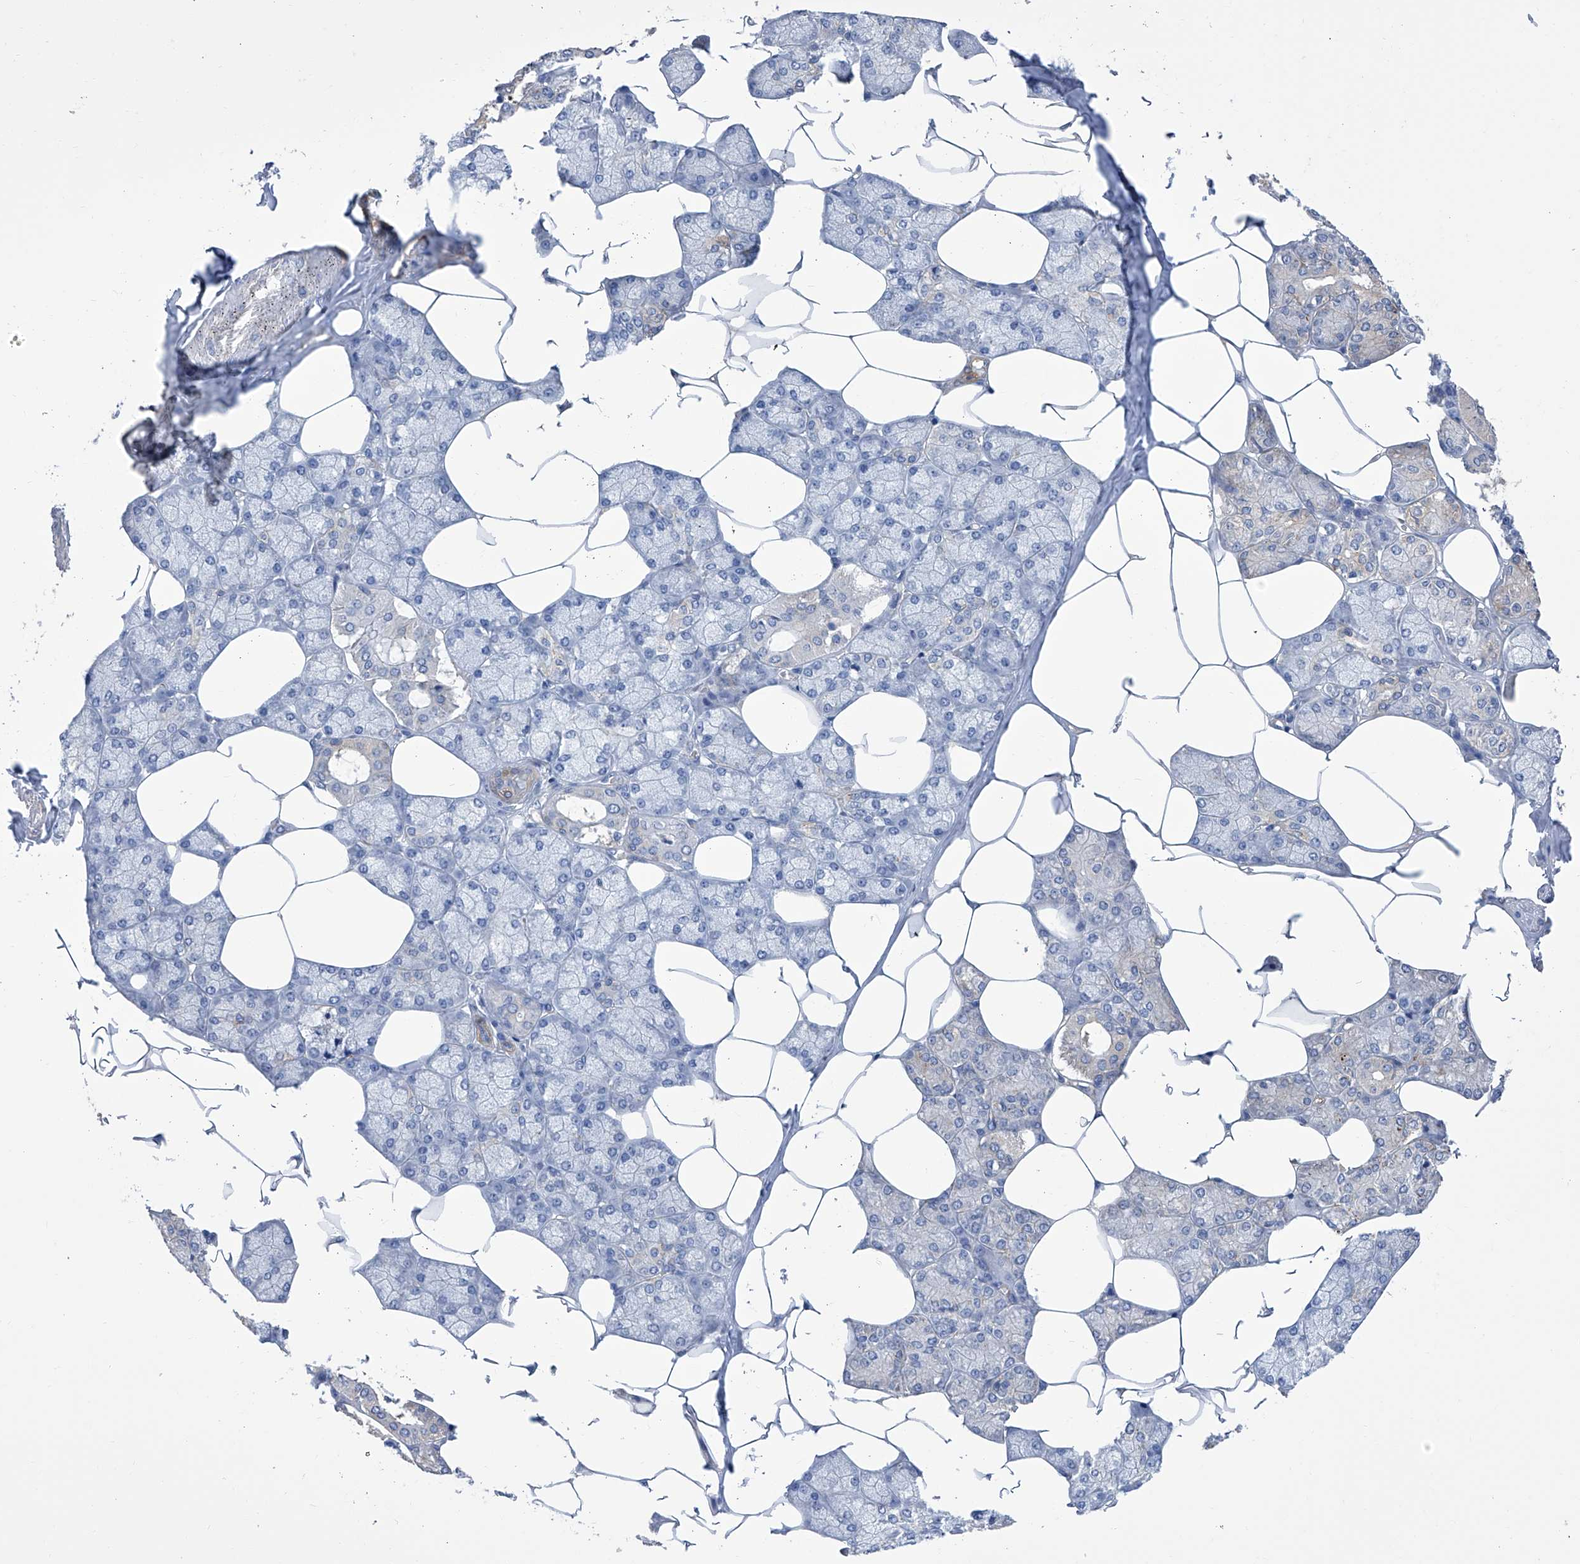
{"staining": {"intensity": "negative", "quantity": "none", "location": "none"}, "tissue": "salivary gland", "cell_type": "Glandular cells", "image_type": "normal", "snomed": [{"axis": "morphology", "description": "Normal tissue, NOS"}, {"axis": "topography", "description": "Salivary gland"}], "caption": "Photomicrograph shows no significant protein expression in glandular cells of normal salivary gland. (Immunohistochemistry, brightfield microscopy, high magnification).", "gene": "SMS", "patient": {"sex": "male", "age": 62}}